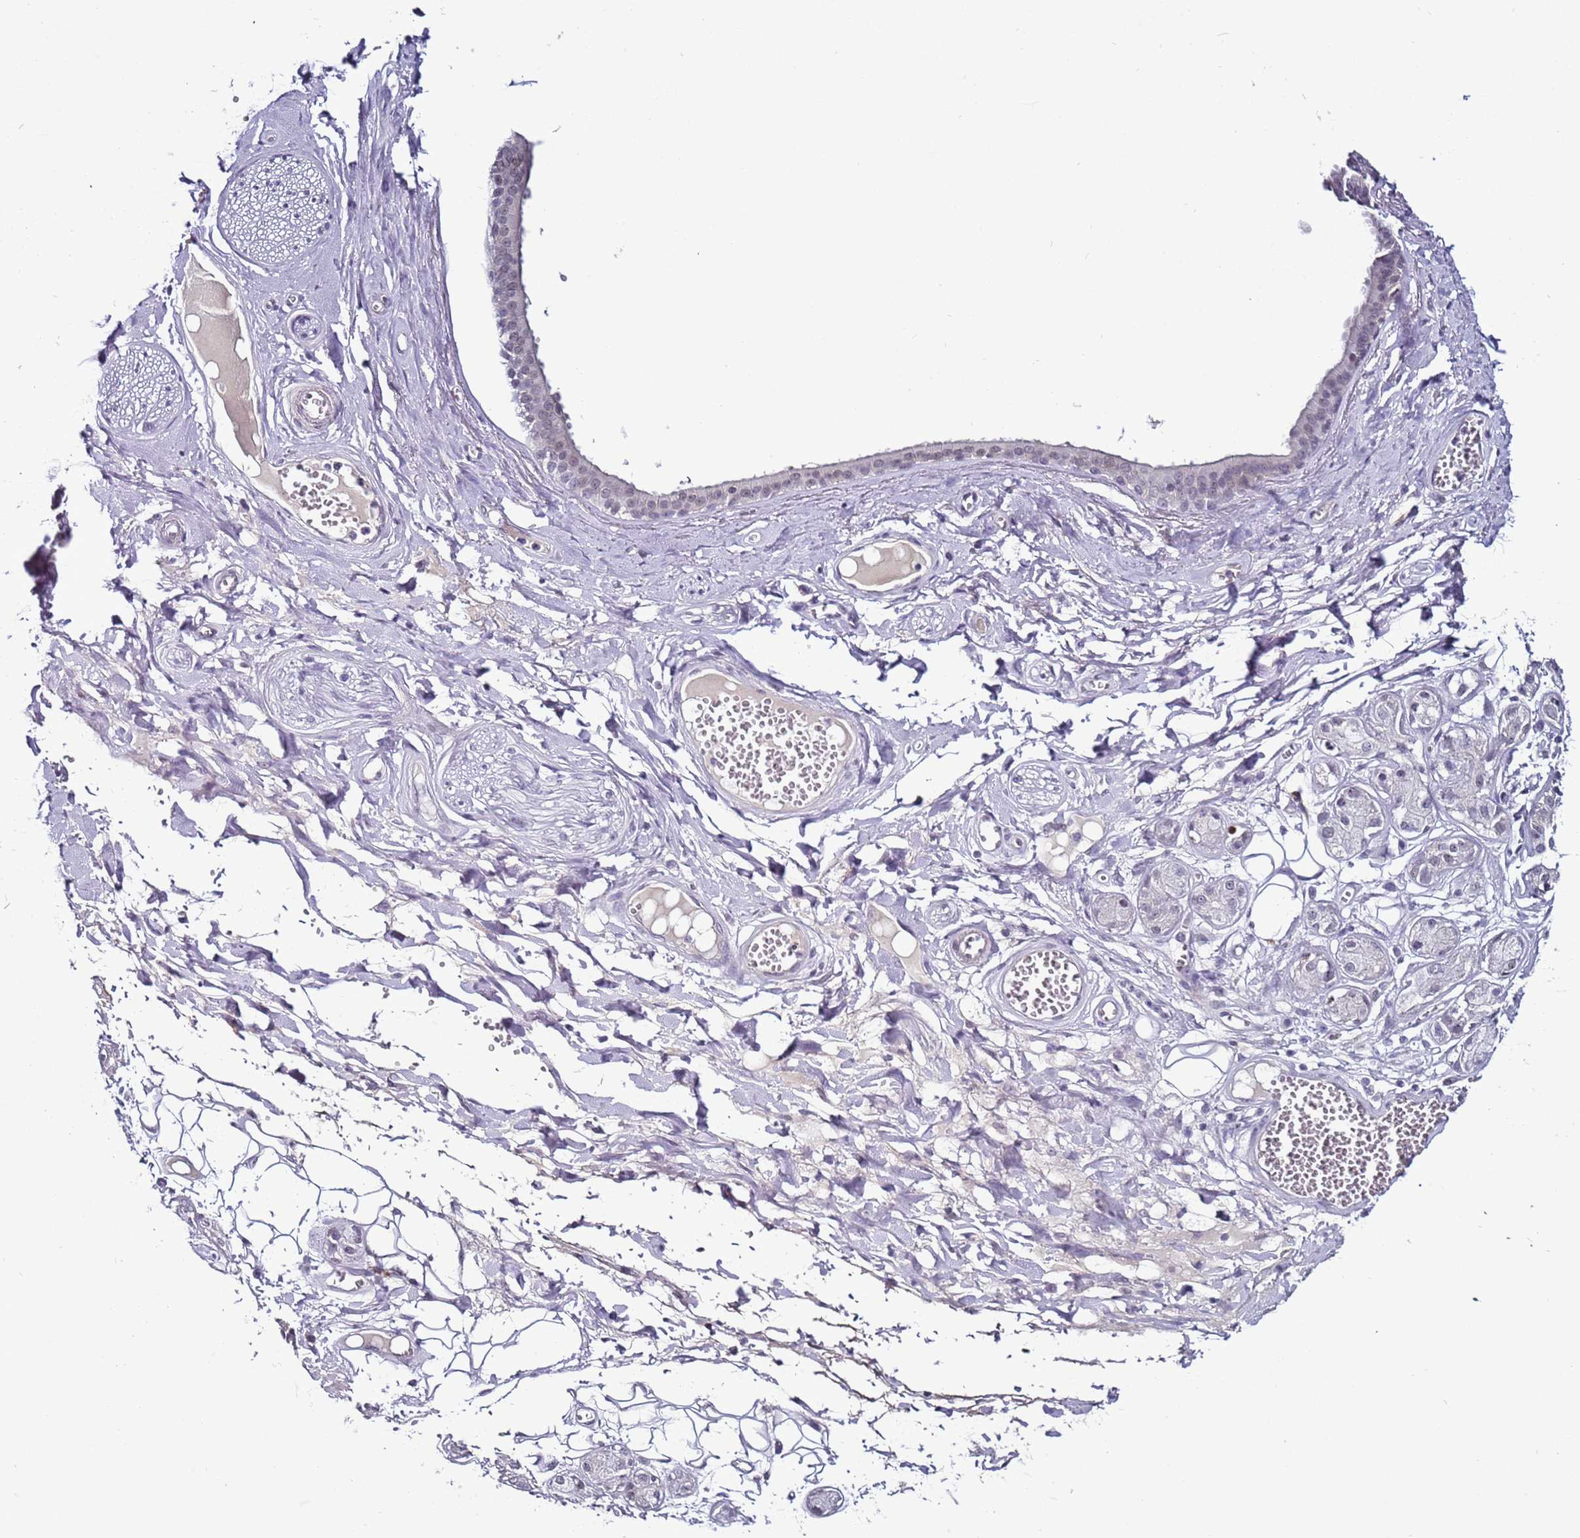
{"staining": {"intensity": "negative", "quantity": "none", "location": "none"}, "tissue": "adipose tissue", "cell_type": "Adipocytes", "image_type": "normal", "snomed": [{"axis": "morphology", "description": "Normal tissue, NOS"}, {"axis": "morphology", "description": "Inflammation, NOS"}, {"axis": "topography", "description": "Salivary gland"}, {"axis": "topography", "description": "Peripheral nerve tissue"}], "caption": "Human adipose tissue stained for a protein using immunohistochemistry displays no staining in adipocytes.", "gene": "PSMA7", "patient": {"sex": "female", "age": 75}}